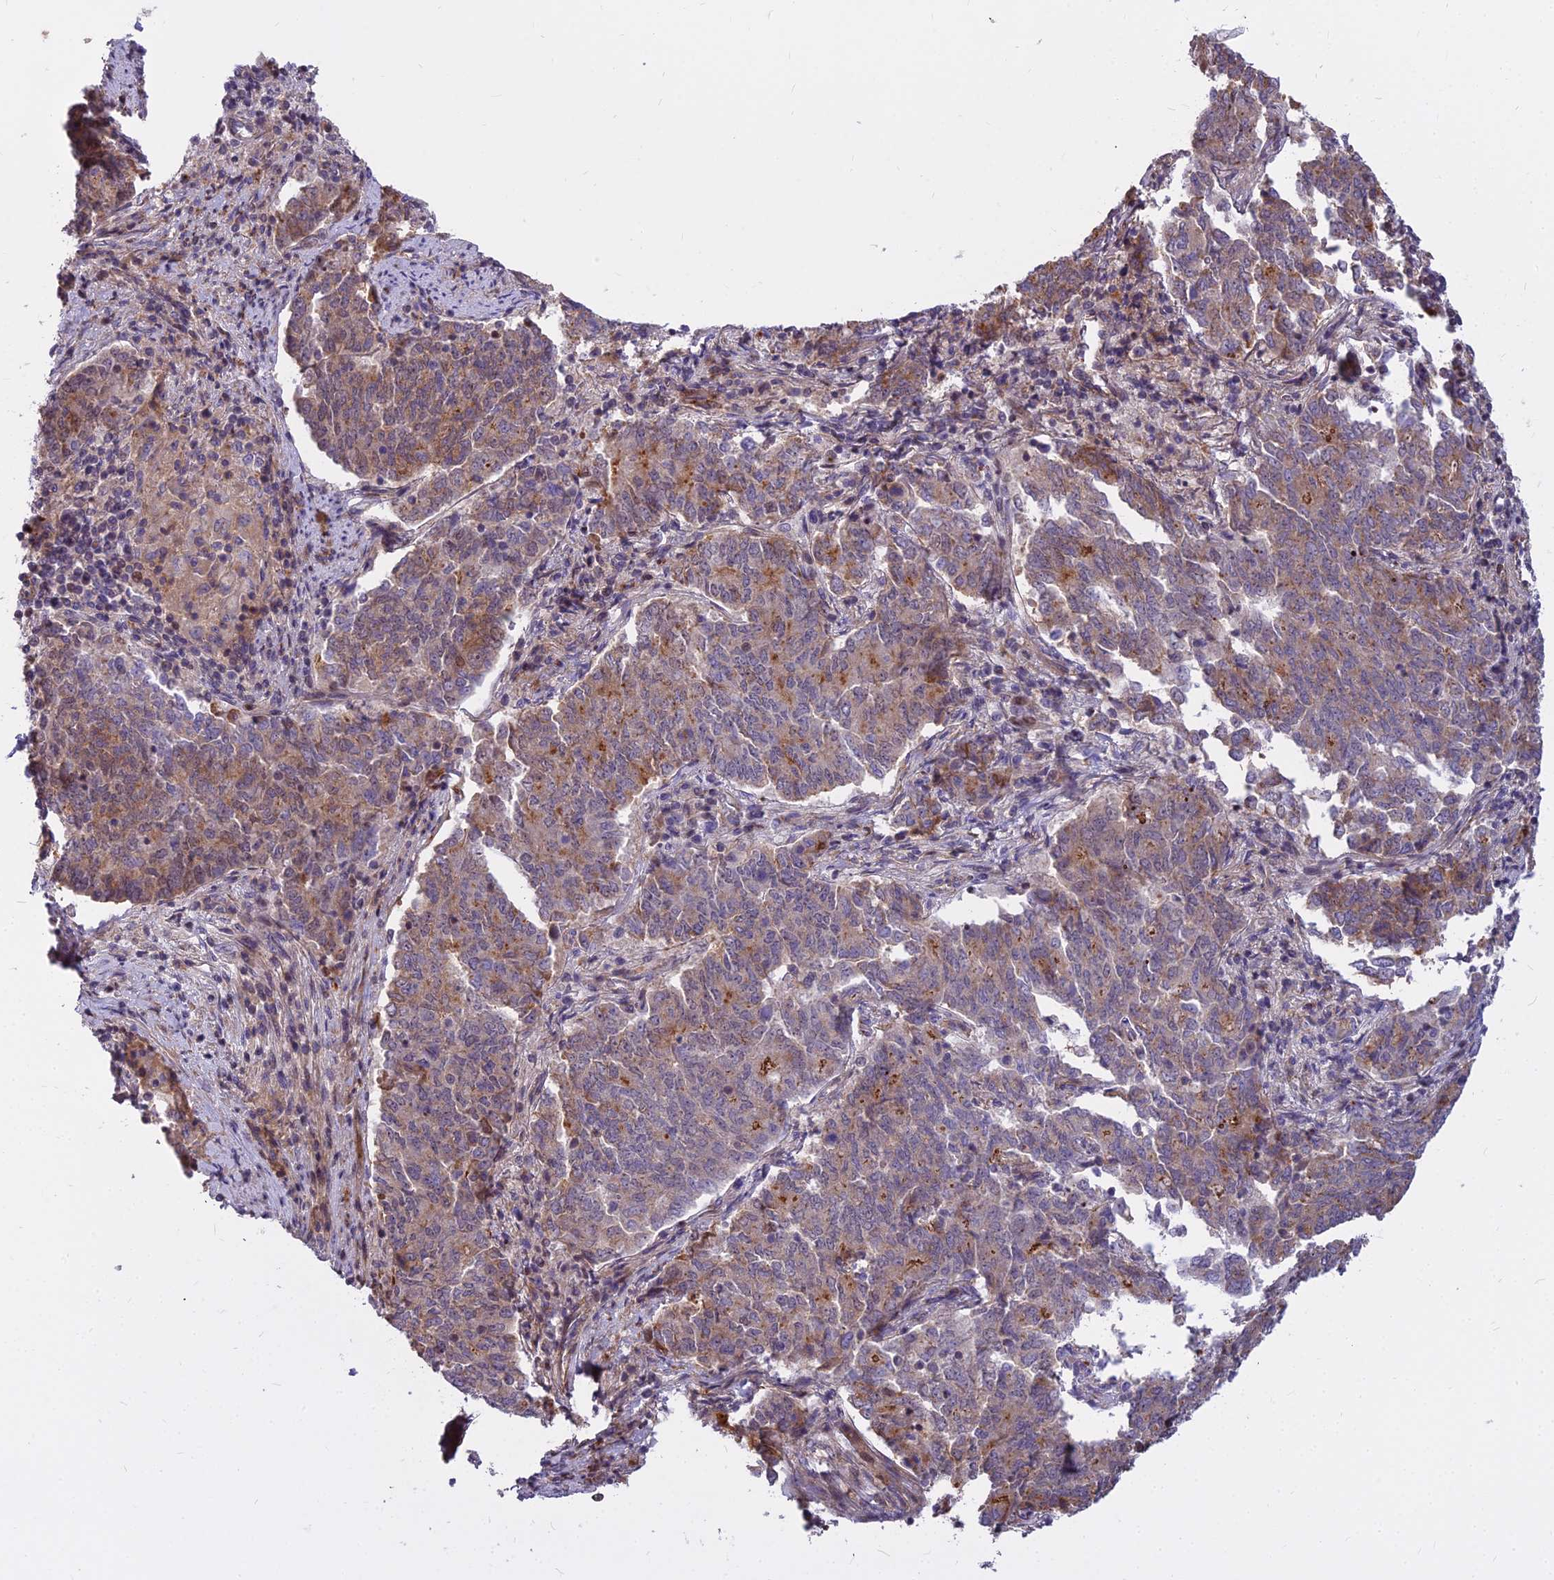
{"staining": {"intensity": "moderate", "quantity": "<25%", "location": "cytoplasmic/membranous"}, "tissue": "endometrial cancer", "cell_type": "Tumor cells", "image_type": "cancer", "snomed": [{"axis": "morphology", "description": "Adenocarcinoma, NOS"}, {"axis": "topography", "description": "Endometrium"}], "caption": "Endometrial cancer (adenocarcinoma) tissue reveals moderate cytoplasmic/membranous expression in approximately <25% of tumor cells The staining was performed using DAB to visualize the protein expression in brown, while the nuclei were stained in blue with hematoxylin (Magnification: 20x).", "gene": "GLYATL3", "patient": {"sex": "female", "age": 80}}